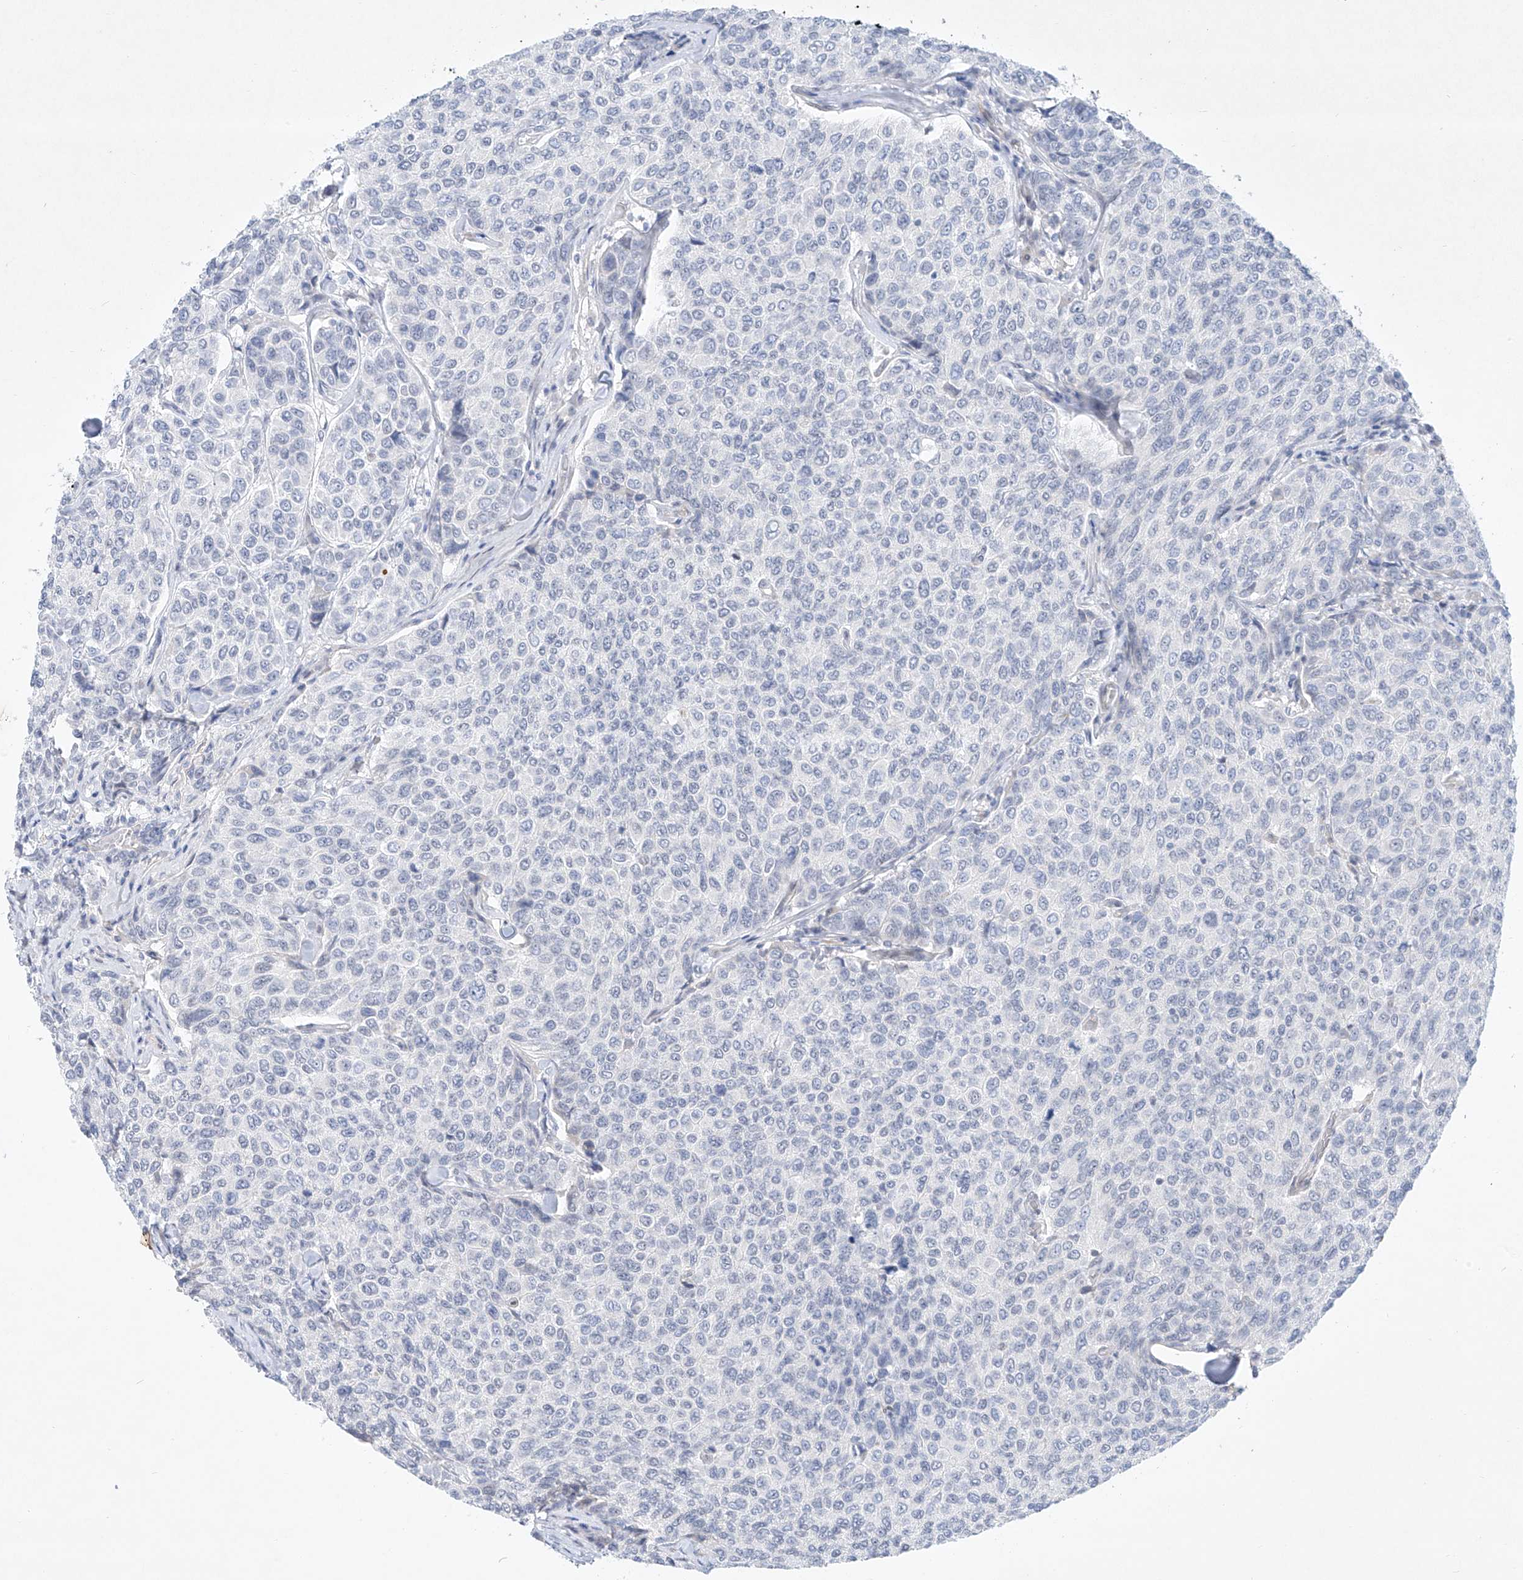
{"staining": {"intensity": "negative", "quantity": "none", "location": "none"}, "tissue": "breast cancer", "cell_type": "Tumor cells", "image_type": "cancer", "snomed": [{"axis": "morphology", "description": "Duct carcinoma"}, {"axis": "topography", "description": "Breast"}], "caption": "Breast infiltrating ductal carcinoma stained for a protein using IHC reveals no expression tumor cells.", "gene": "REEP2", "patient": {"sex": "female", "age": 55}}